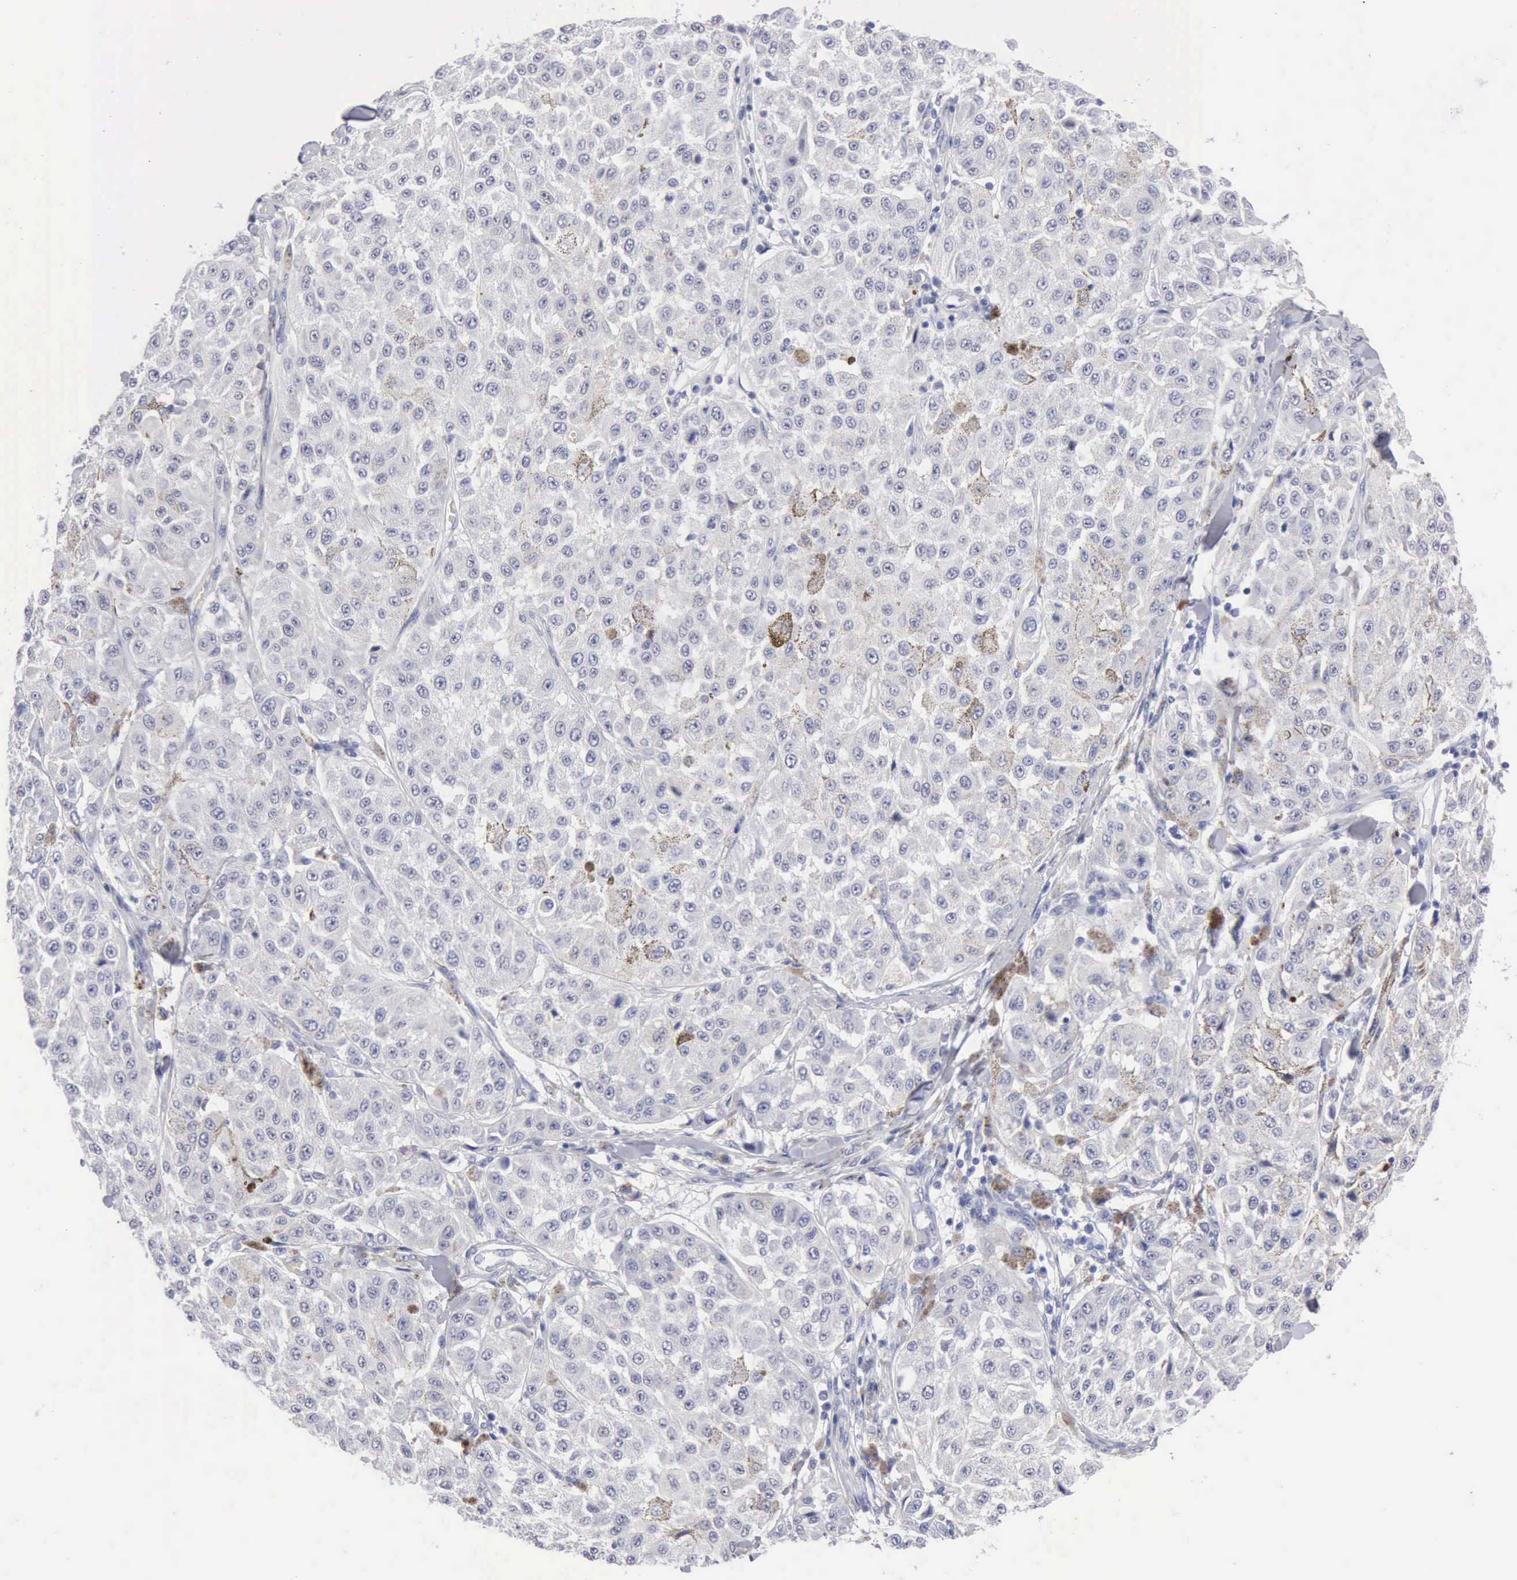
{"staining": {"intensity": "negative", "quantity": "none", "location": "none"}, "tissue": "melanoma", "cell_type": "Tumor cells", "image_type": "cancer", "snomed": [{"axis": "morphology", "description": "Malignant melanoma, NOS"}, {"axis": "topography", "description": "Skin"}], "caption": "This histopathology image is of malignant melanoma stained with immunohistochemistry to label a protein in brown with the nuclei are counter-stained blue. There is no positivity in tumor cells. (Brightfield microscopy of DAB immunohistochemistry at high magnification).", "gene": "ANGEL1", "patient": {"sex": "female", "age": 64}}